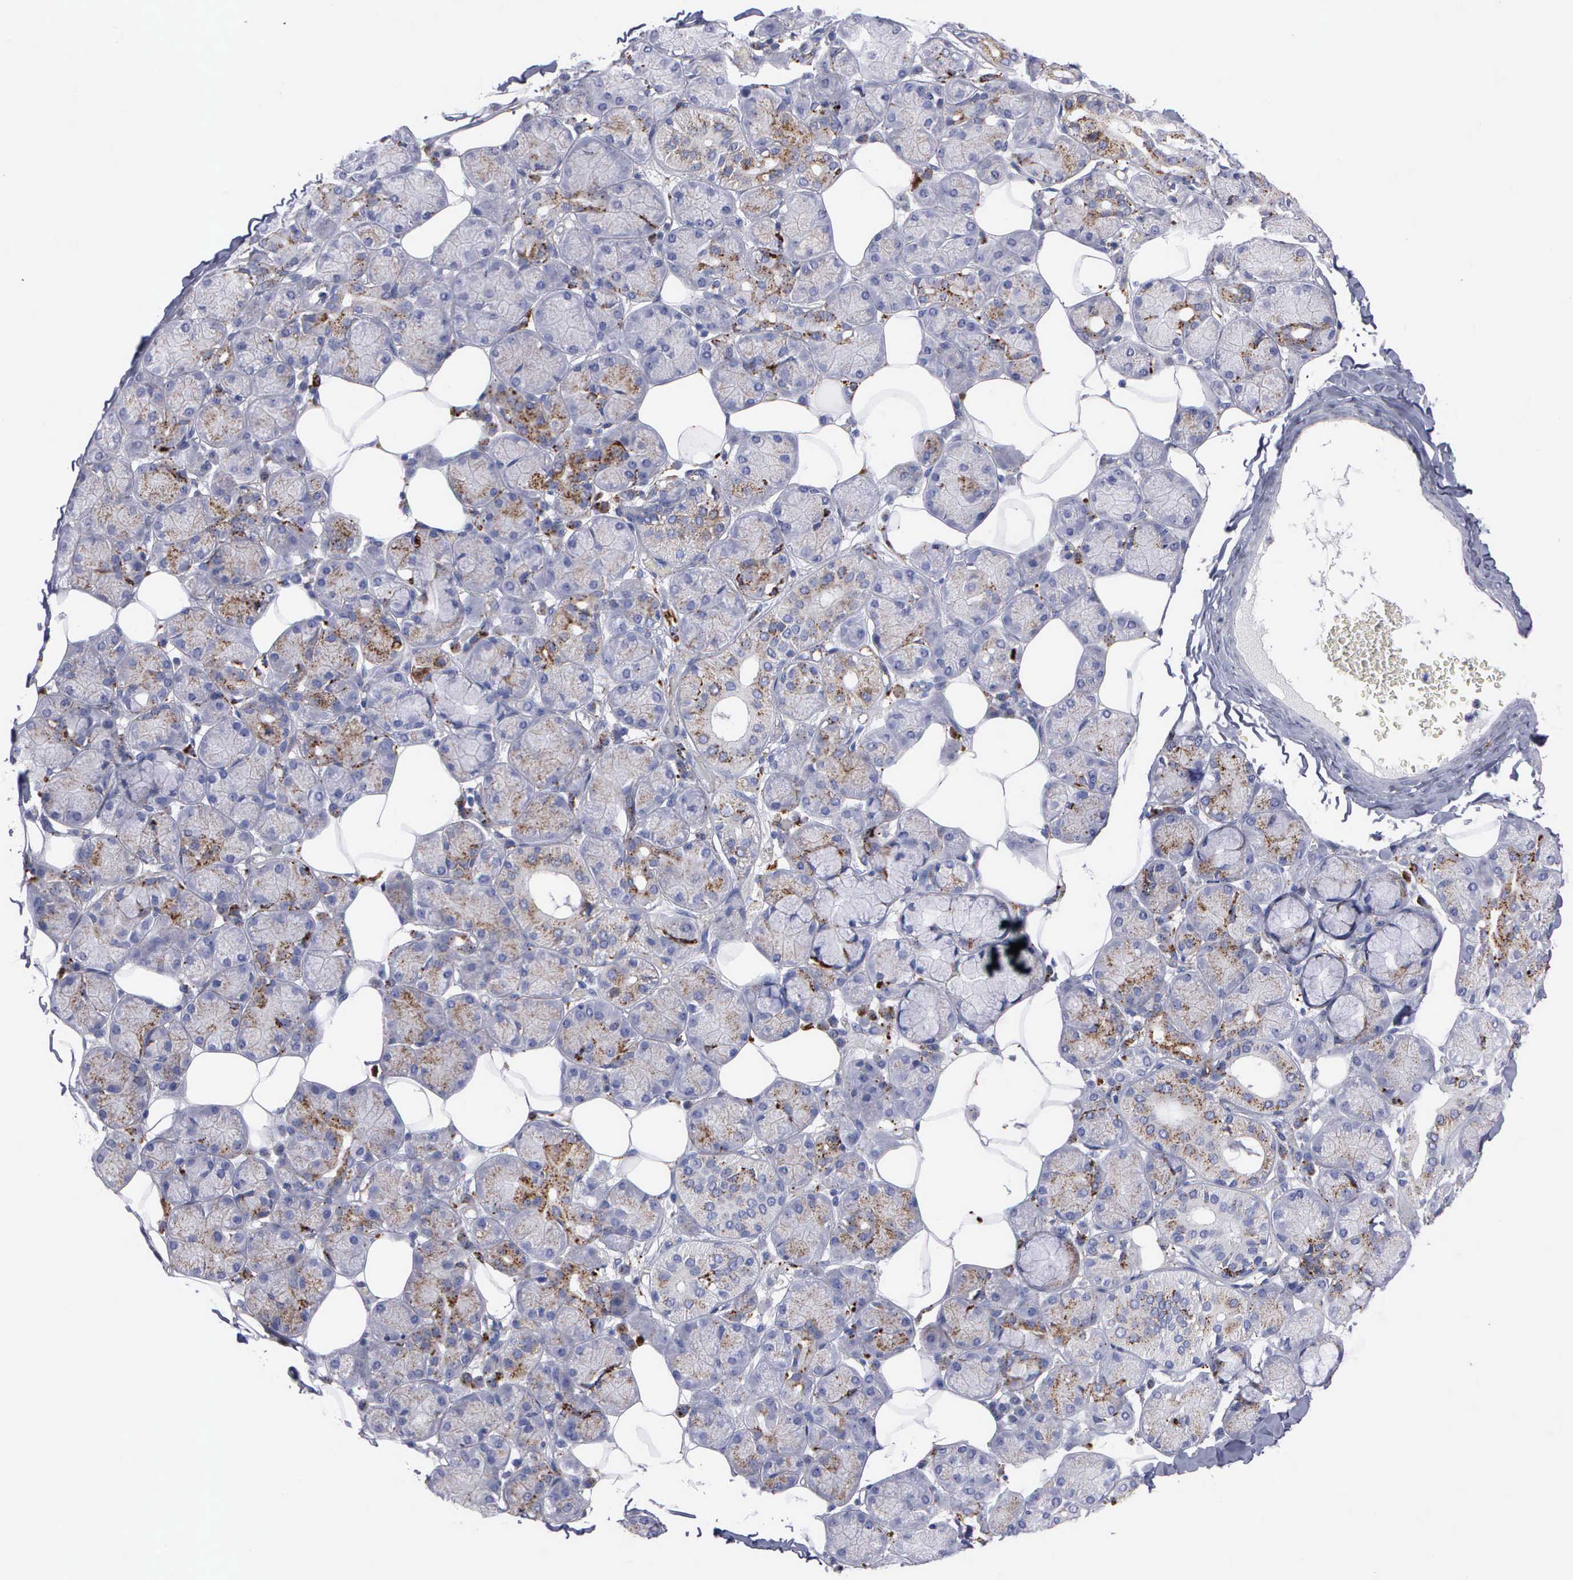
{"staining": {"intensity": "moderate", "quantity": "25%-75%", "location": "cytoplasmic/membranous"}, "tissue": "salivary gland", "cell_type": "Glandular cells", "image_type": "normal", "snomed": [{"axis": "morphology", "description": "Normal tissue, NOS"}, {"axis": "topography", "description": "Salivary gland"}], "caption": "The image exhibits immunohistochemical staining of benign salivary gland. There is moderate cytoplasmic/membranous expression is present in about 25%-75% of glandular cells.", "gene": "CTSH", "patient": {"sex": "male", "age": 54}}